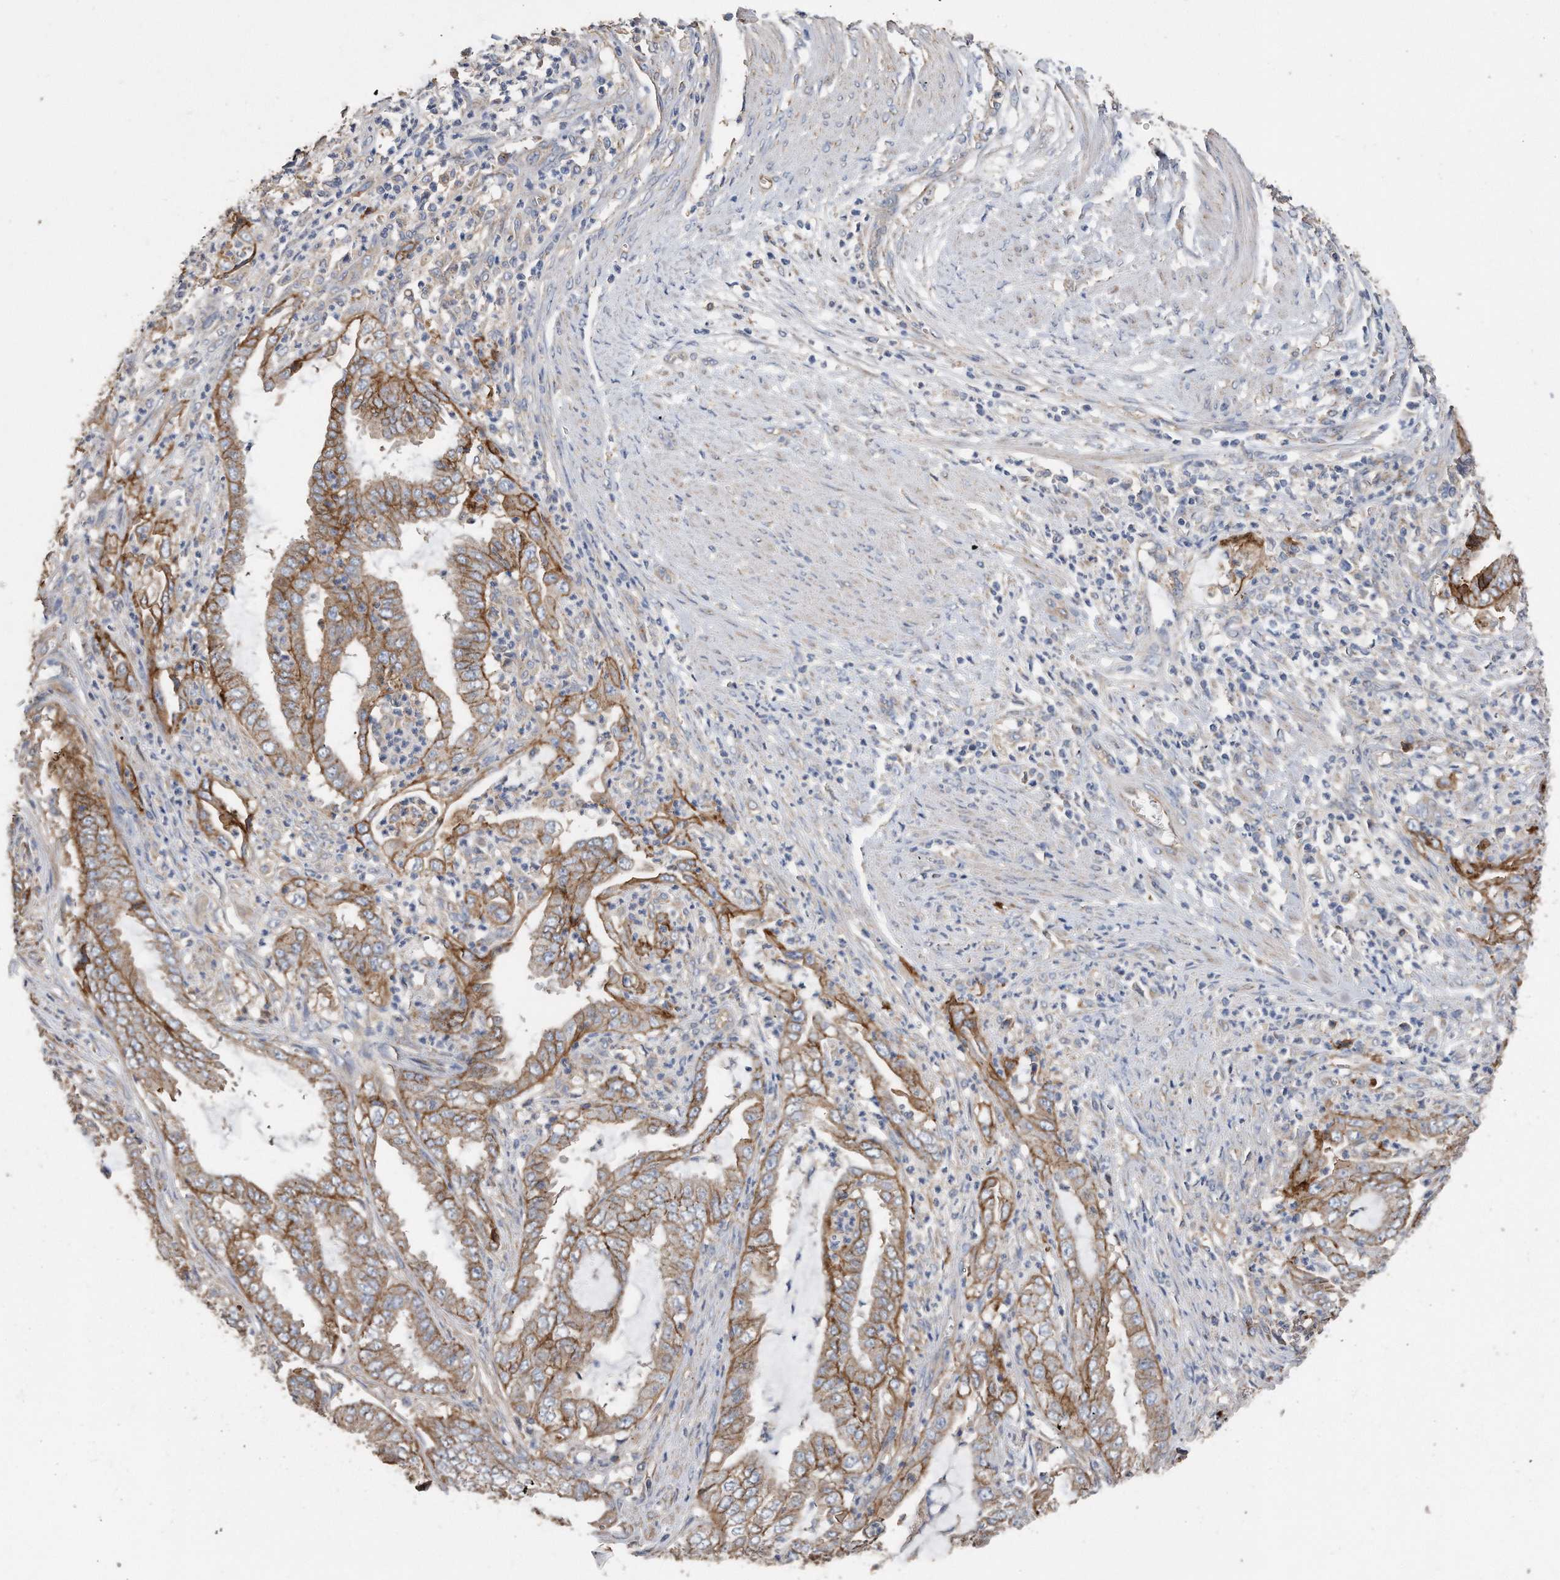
{"staining": {"intensity": "moderate", "quantity": ">75%", "location": "cytoplasmic/membranous"}, "tissue": "endometrial cancer", "cell_type": "Tumor cells", "image_type": "cancer", "snomed": [{"axis": "morphology", "description": "Adenocarcinoma, NOS"}, {"axis": "topography", "description": "Endometrium"}], "caption": "Immunohistochemistry (IHC) image of neoplastic tissue: adenocarcinoma (endometrial) stained using immunohistochemistry demonstrates medium levels of moderate protein expression localized specifically in the cytoplasmic/membranous of tumor cells, appearing as a cytoplasmic/membranous brown color.", "gene": "CDCP1", "patient": {"sex": "female", "age": 51}}